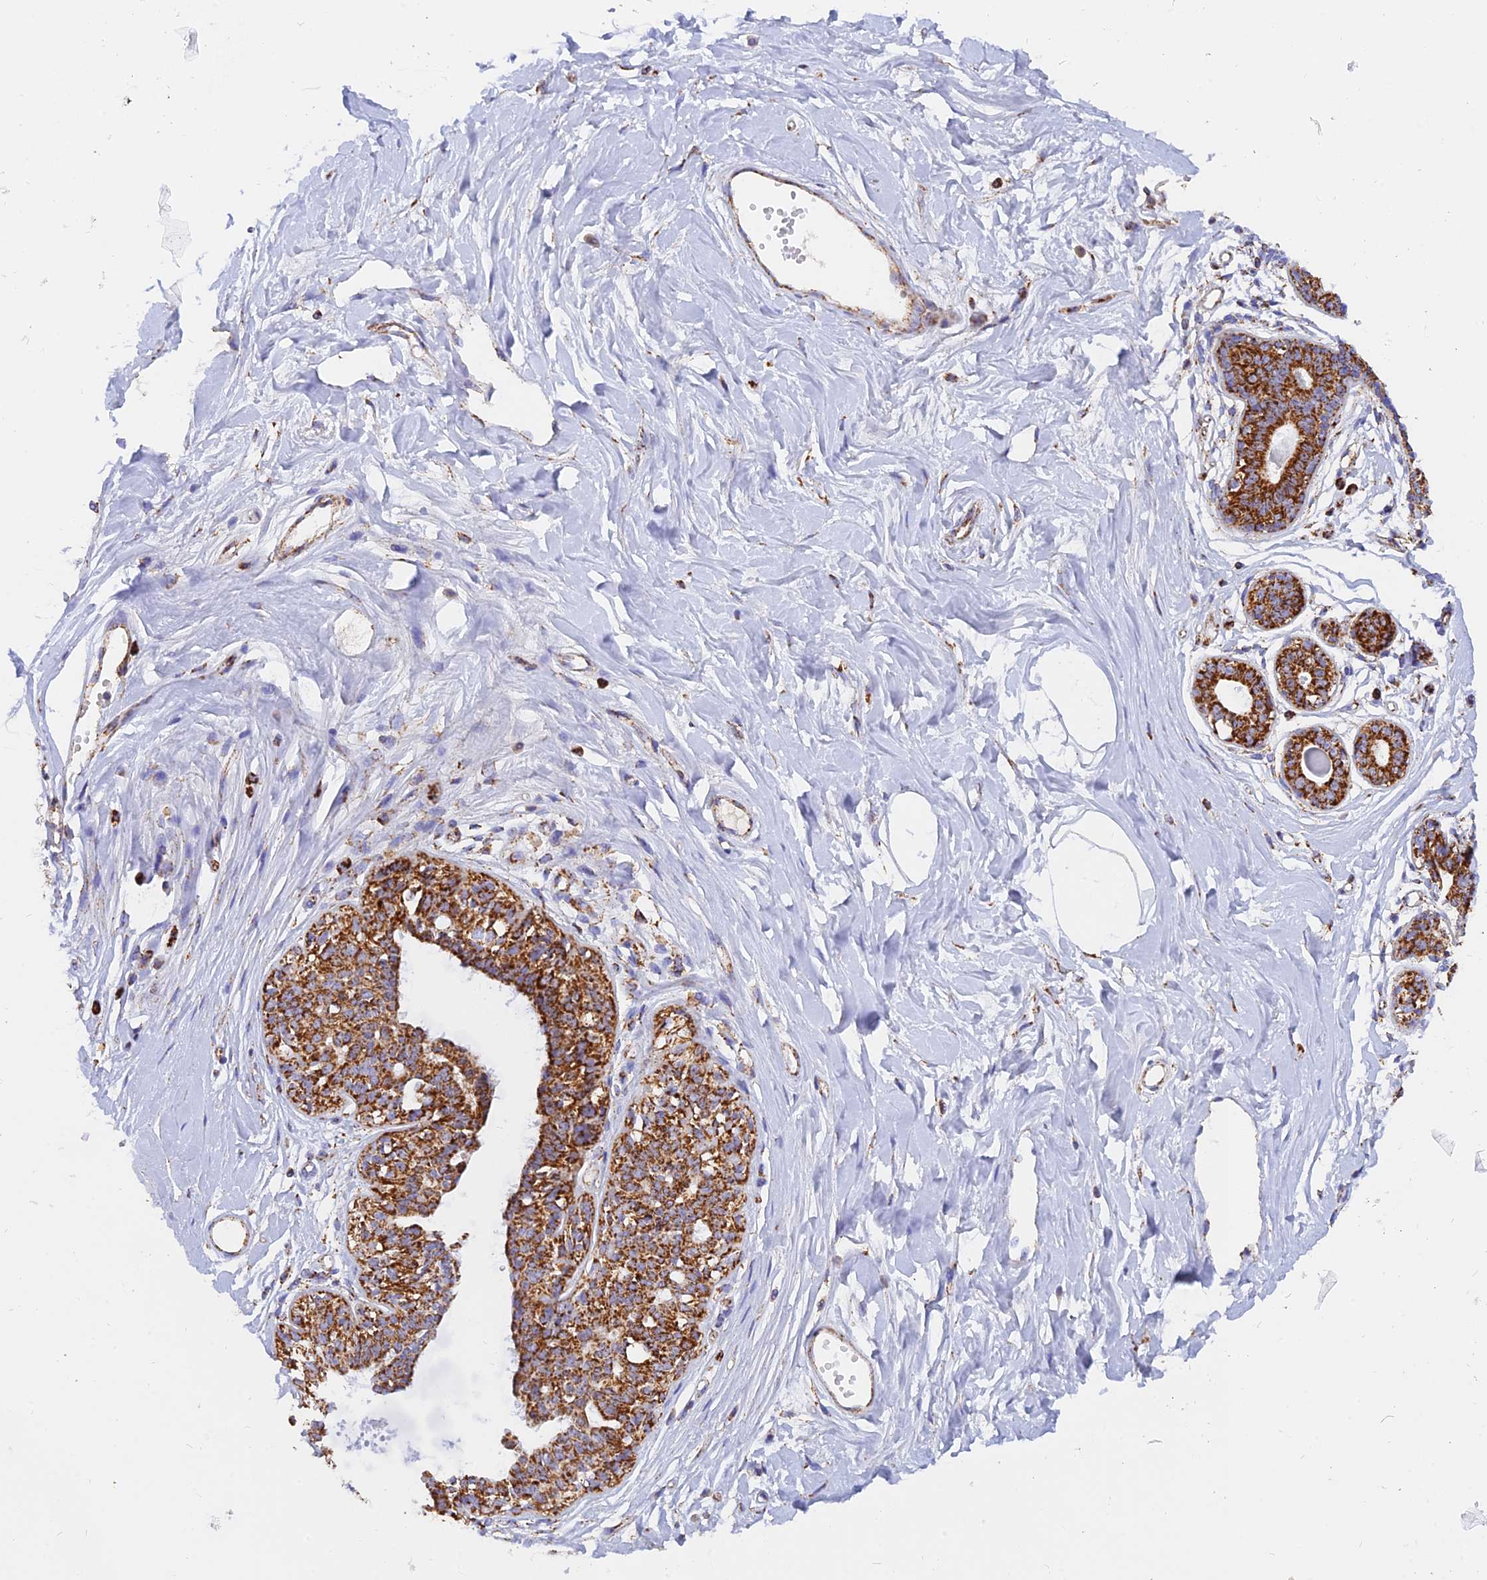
{"staining": {"intensity": "moderate", "quantity": "25%-75%", "location": "cytoplasmic/membranous"}, "tissue": "breast", "cell_type": "Adipocytes", "image_type": "normal", "snomed": [{"axis": "morphology", "description": "Normal tissue, NOS"}, {"axis": "topography", "description": "Breast"}], "caption": "DAB immunohistochemical staining of unremarkable breast reveals moderate cytoplasmic/membranous protein positivity in about 25%-75% of adipocytes.", "gene": "NDUFB6", "patient": {"sex": "female", "age": 45}}